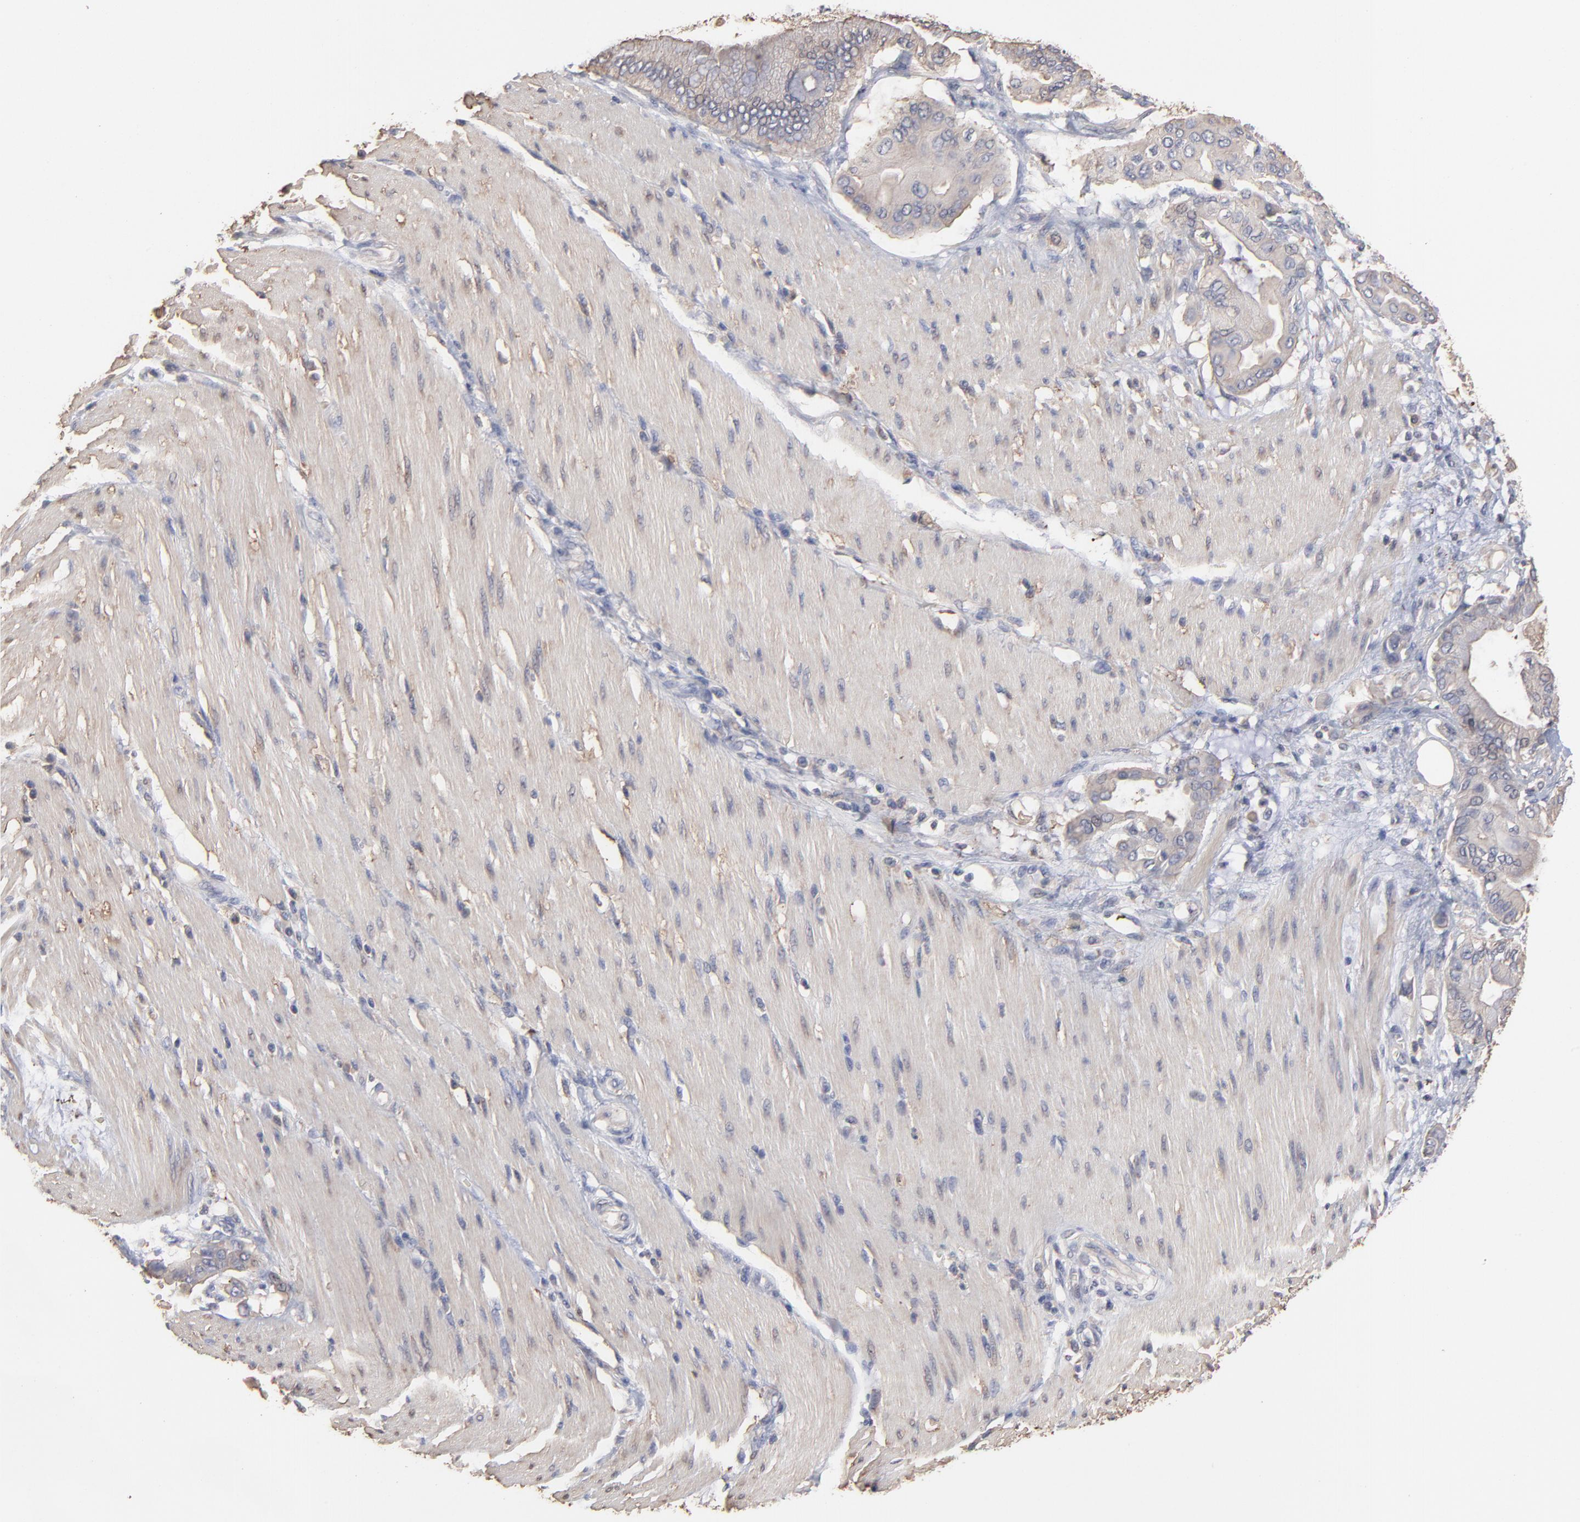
{"staining": {"intensity": "weak", "quantity": ">75%", "location": "cytoplasmic/membranous"}, "tissue": "pancreatic cancer", "cell_type": "Tumor cells", "image_type": "cancer", "snomed": [{"axis": "morphology", "description": "Adenocarcinoma, NOS"}, {"axis": "morphology", "description": "Adenocarcinoma, metastatic, NOS"}, {"axis": "topography", "description": "Lymph node"}, {"axis": "topography", "description": "Pancreas"}, {"axis": "topography", "description": "Duodenum"}], "caption": "Pancreatic cancer tissue demonstrates weak cytoplasmic/membranous positivity in approximately >75% of tumor cells", "gene": "TANGO2", "patient": {"sex": "female", "age": 64}}